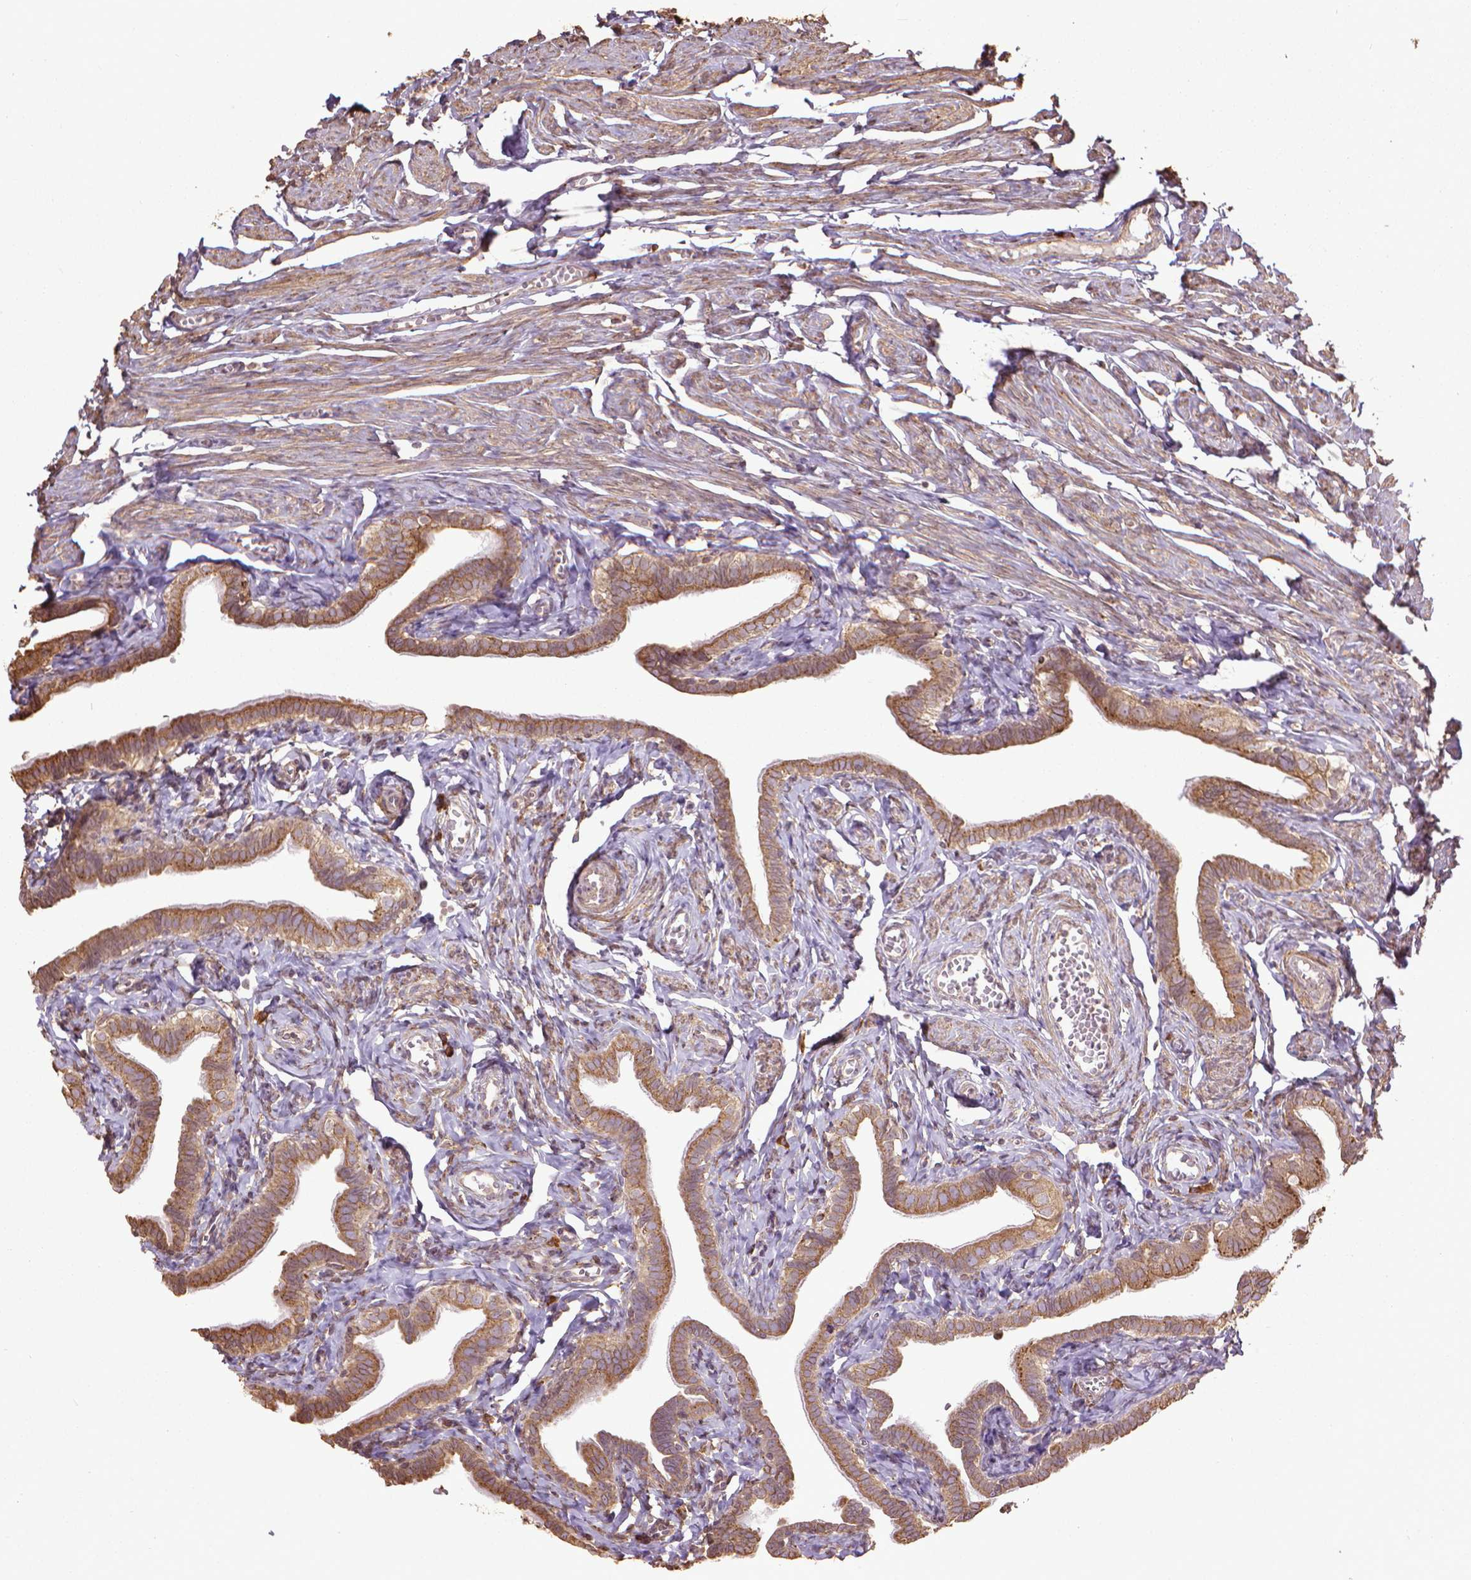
{"staining": {"intensity": "moderate", "quantity": ">75%", "location": "cytoplasmic/membranous"}, "tissue": "fallopian tube", "cell_type": "Glandular cells", "image_type": "normal", "snomed": [{"axis": "morphology", "description": "Normal tissue, NOS"}, {"axis": "topography", "description": "Fallopian tube"}], "caption": "This is an image of immunohistochemistry (IHC) staining of benign fallopian tube, which shows moderate positivity in the cytoplasmic/membranous of glandular cells.", "gene": "GAS1", "patient": {"sex": "female", "age": 41}}